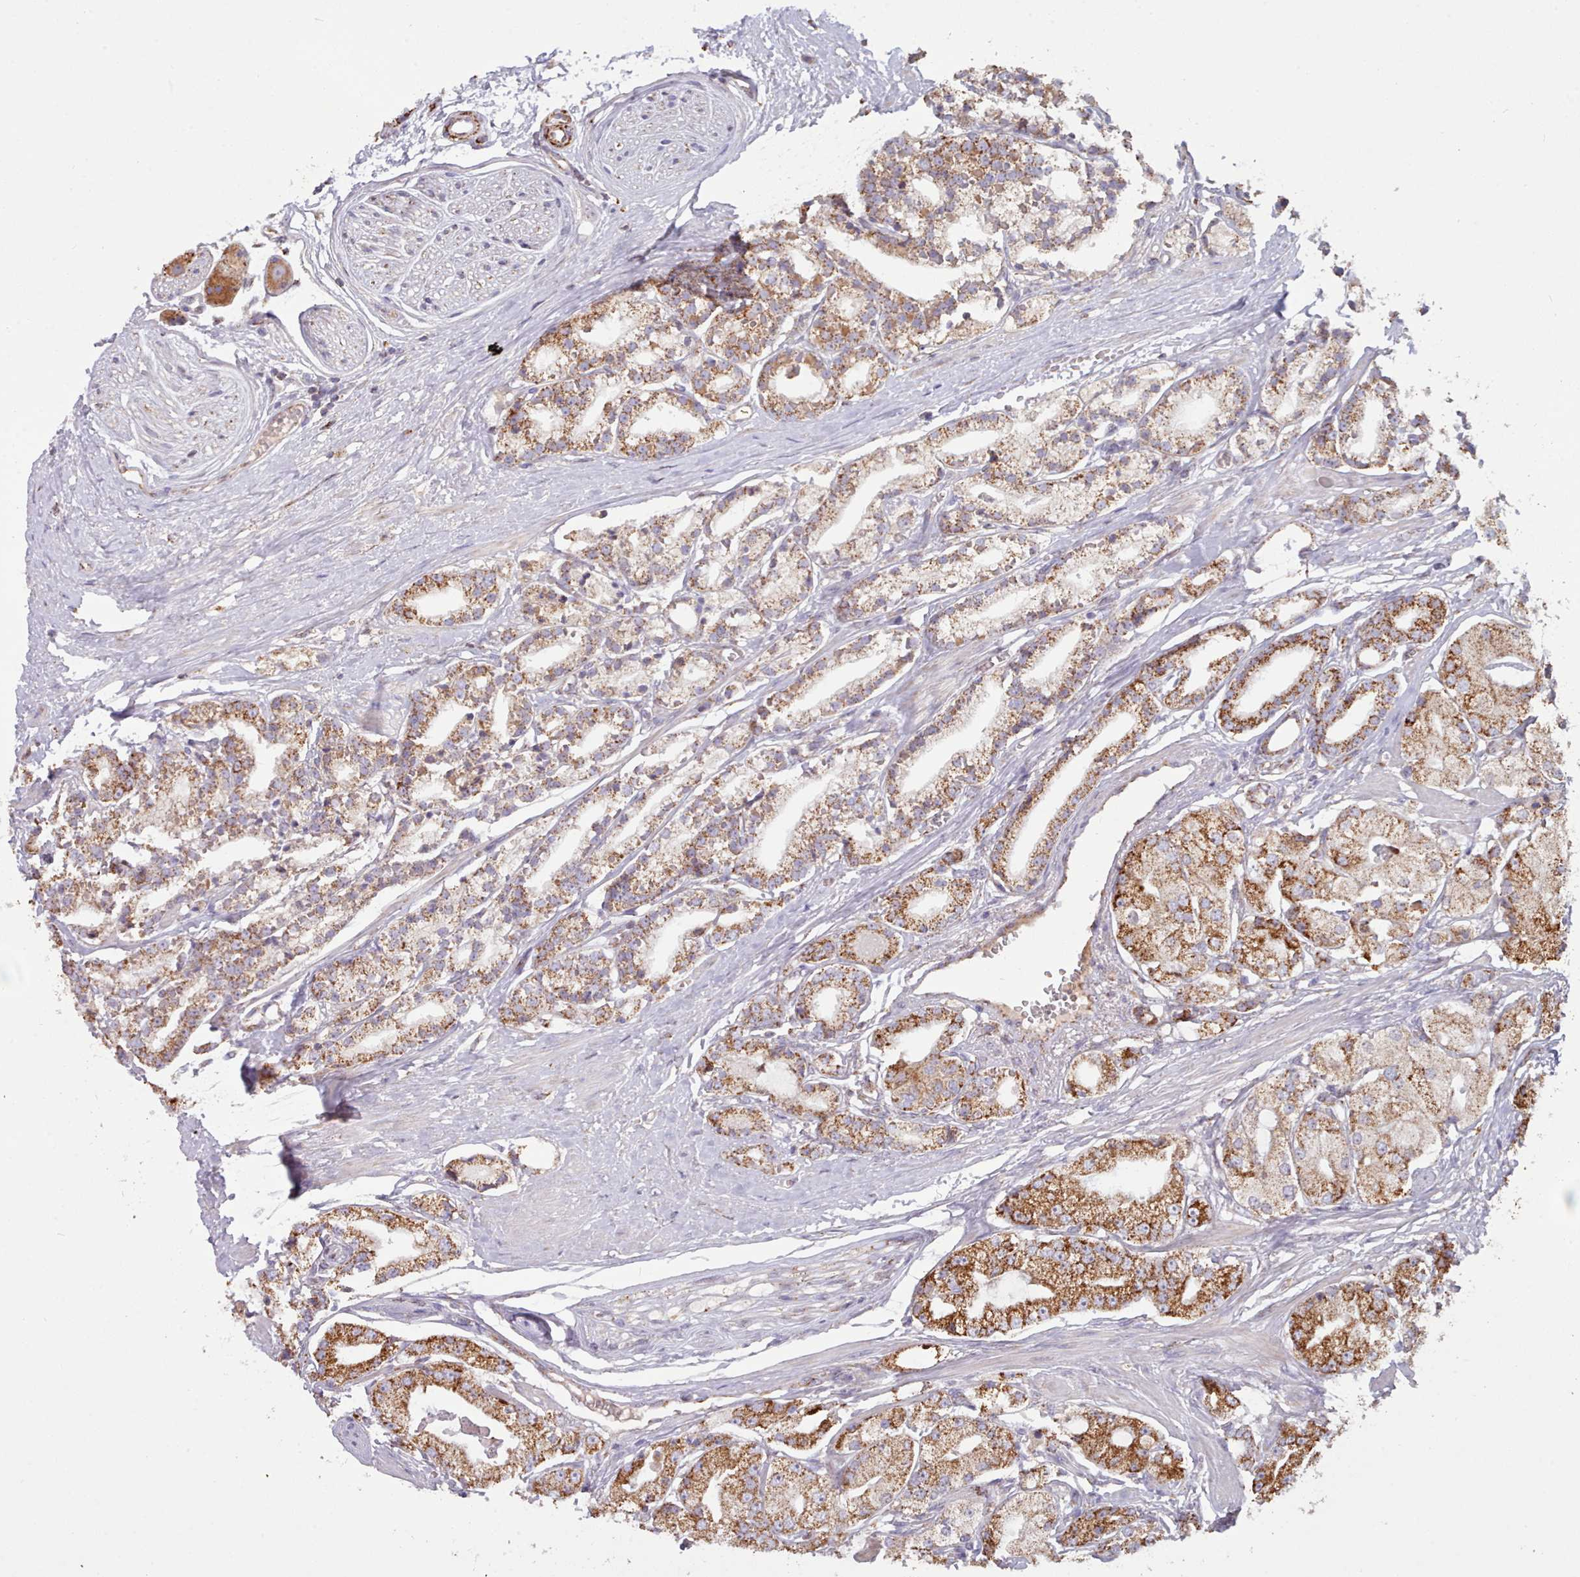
{"staining": {"intensity": "strong", "quantity": "25%-75%", "location": "cytoplasmic/membranous"}, "tissue": "prostate cancer", "cell_type": "Tumor cells", "image_type": "cancer", "snomed": [{"axis": "morphology", "description": "Adenocarcinoma, High grade"}, {"axis": "topography", "description": "Prostate"}], "caption": "The photomicrograph reveals immunohistochemical staining of prostate cancer (adenocarcinoma (high-grade)). There is strong cytoplasmic/membranous staining is seen in approximately 25%-75% of tumor cells. The staining was performed using DAB, with brown indicating positive protein expression. Nuclei are stained blue with hematoxylin.", "gene": "HSDL2", "patient": {"sex": "male", "age": 71}}